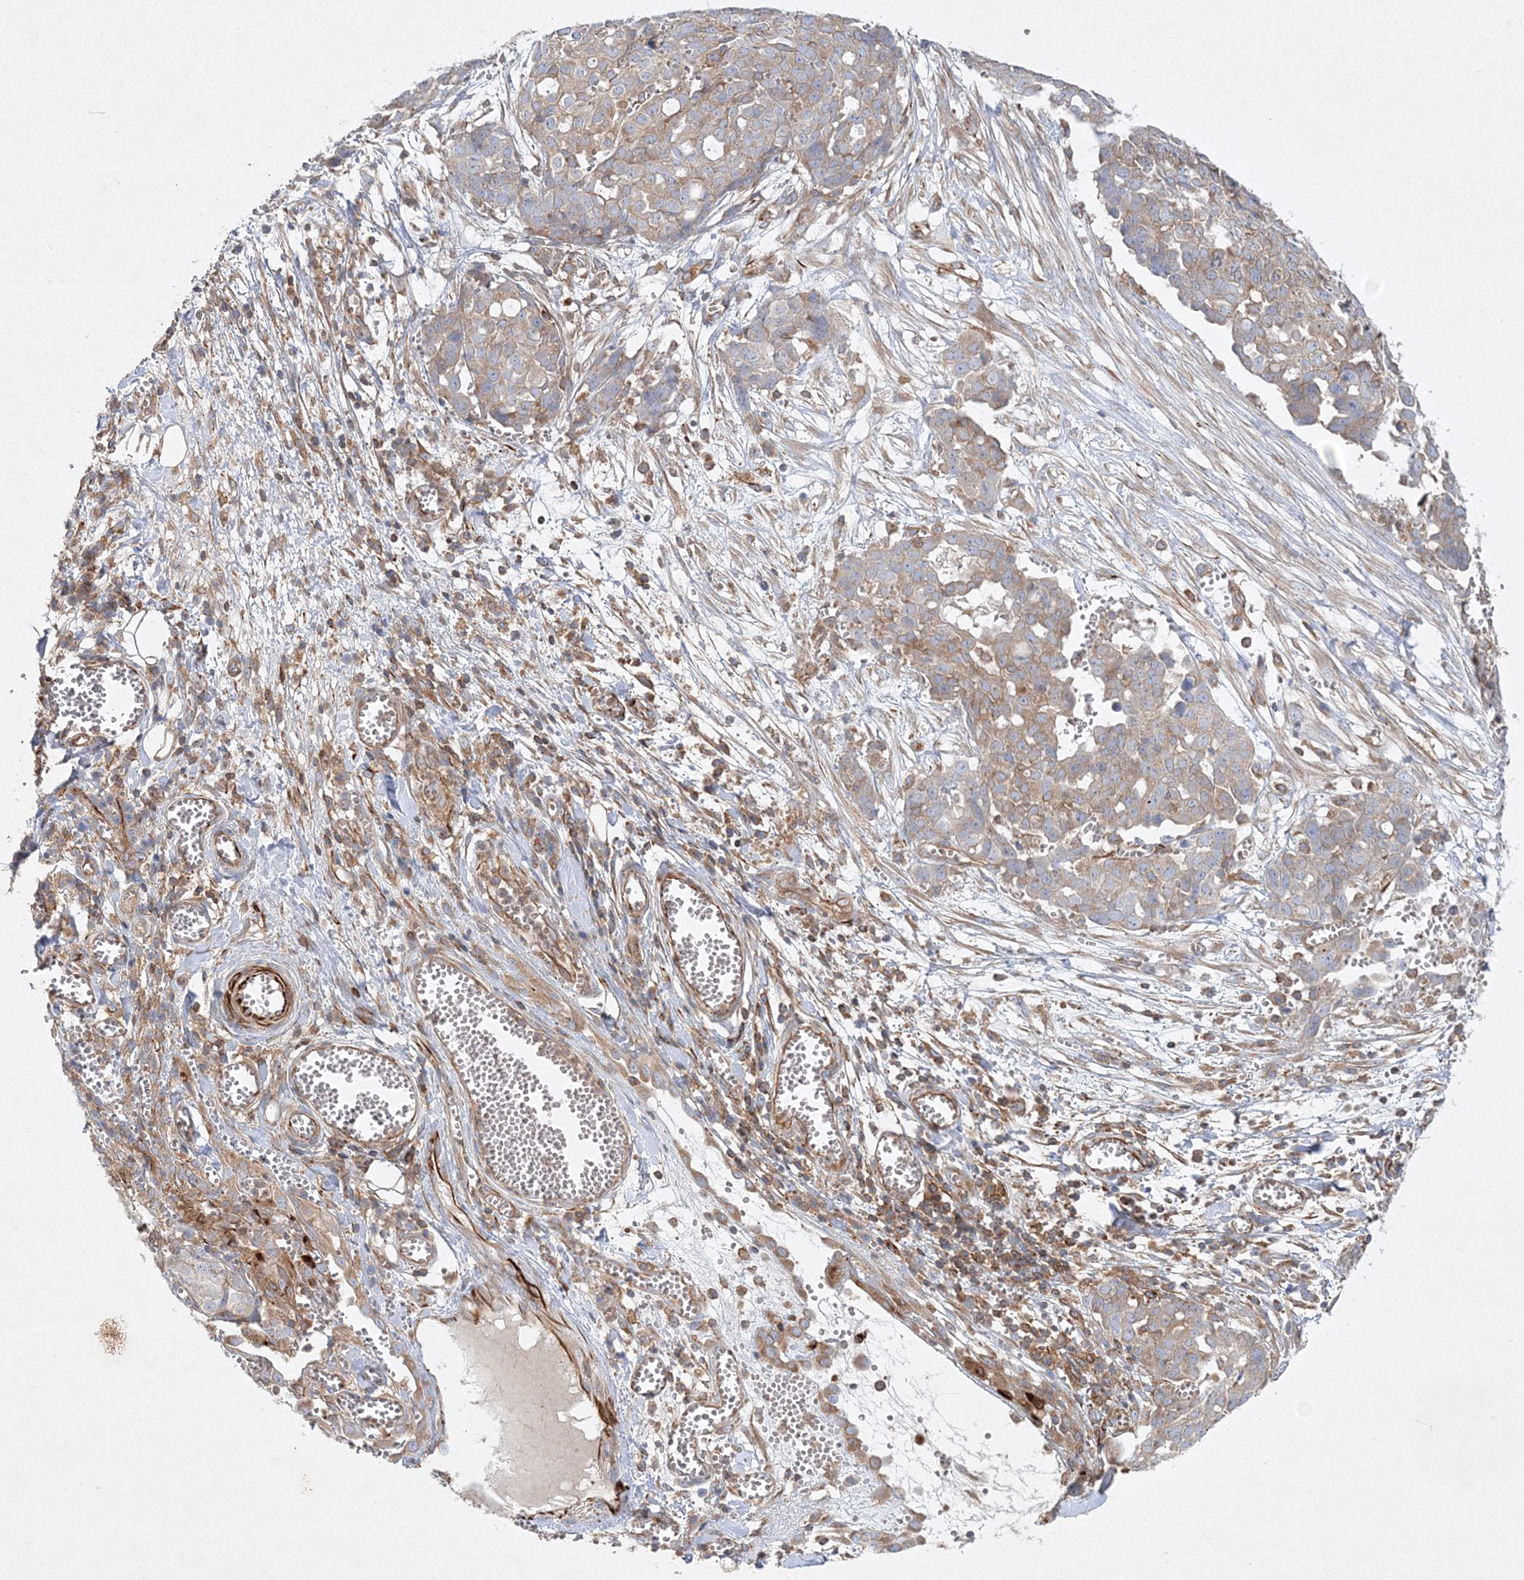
{"staining": {"intensity": "weak", "quantity": ">75%", "location": "cytoplasmic/membranous"}, "tissue": "ovarian cancer", "cell_type": "Tumor cells", "image_type": "cancer", "snomed": [{"axis": "morphology", "description": "Cystadenocarcinoma, serous, NOS"}, {"axis": "topography", "description": "Soft tissue"}, {"axis": "topography", "description": "Ovary"}], "caption": "Immunohistochemistry (IHC) micrograph of human serous cystadenocarcinoma (ovarian) stained for a protein (brown), which demonstrates low levels of weak cytoplasmic/membranous positivity in about >75% of tumor cells.", "gene": "WDR37", "patient": {"sex": "female", "age": 57}}